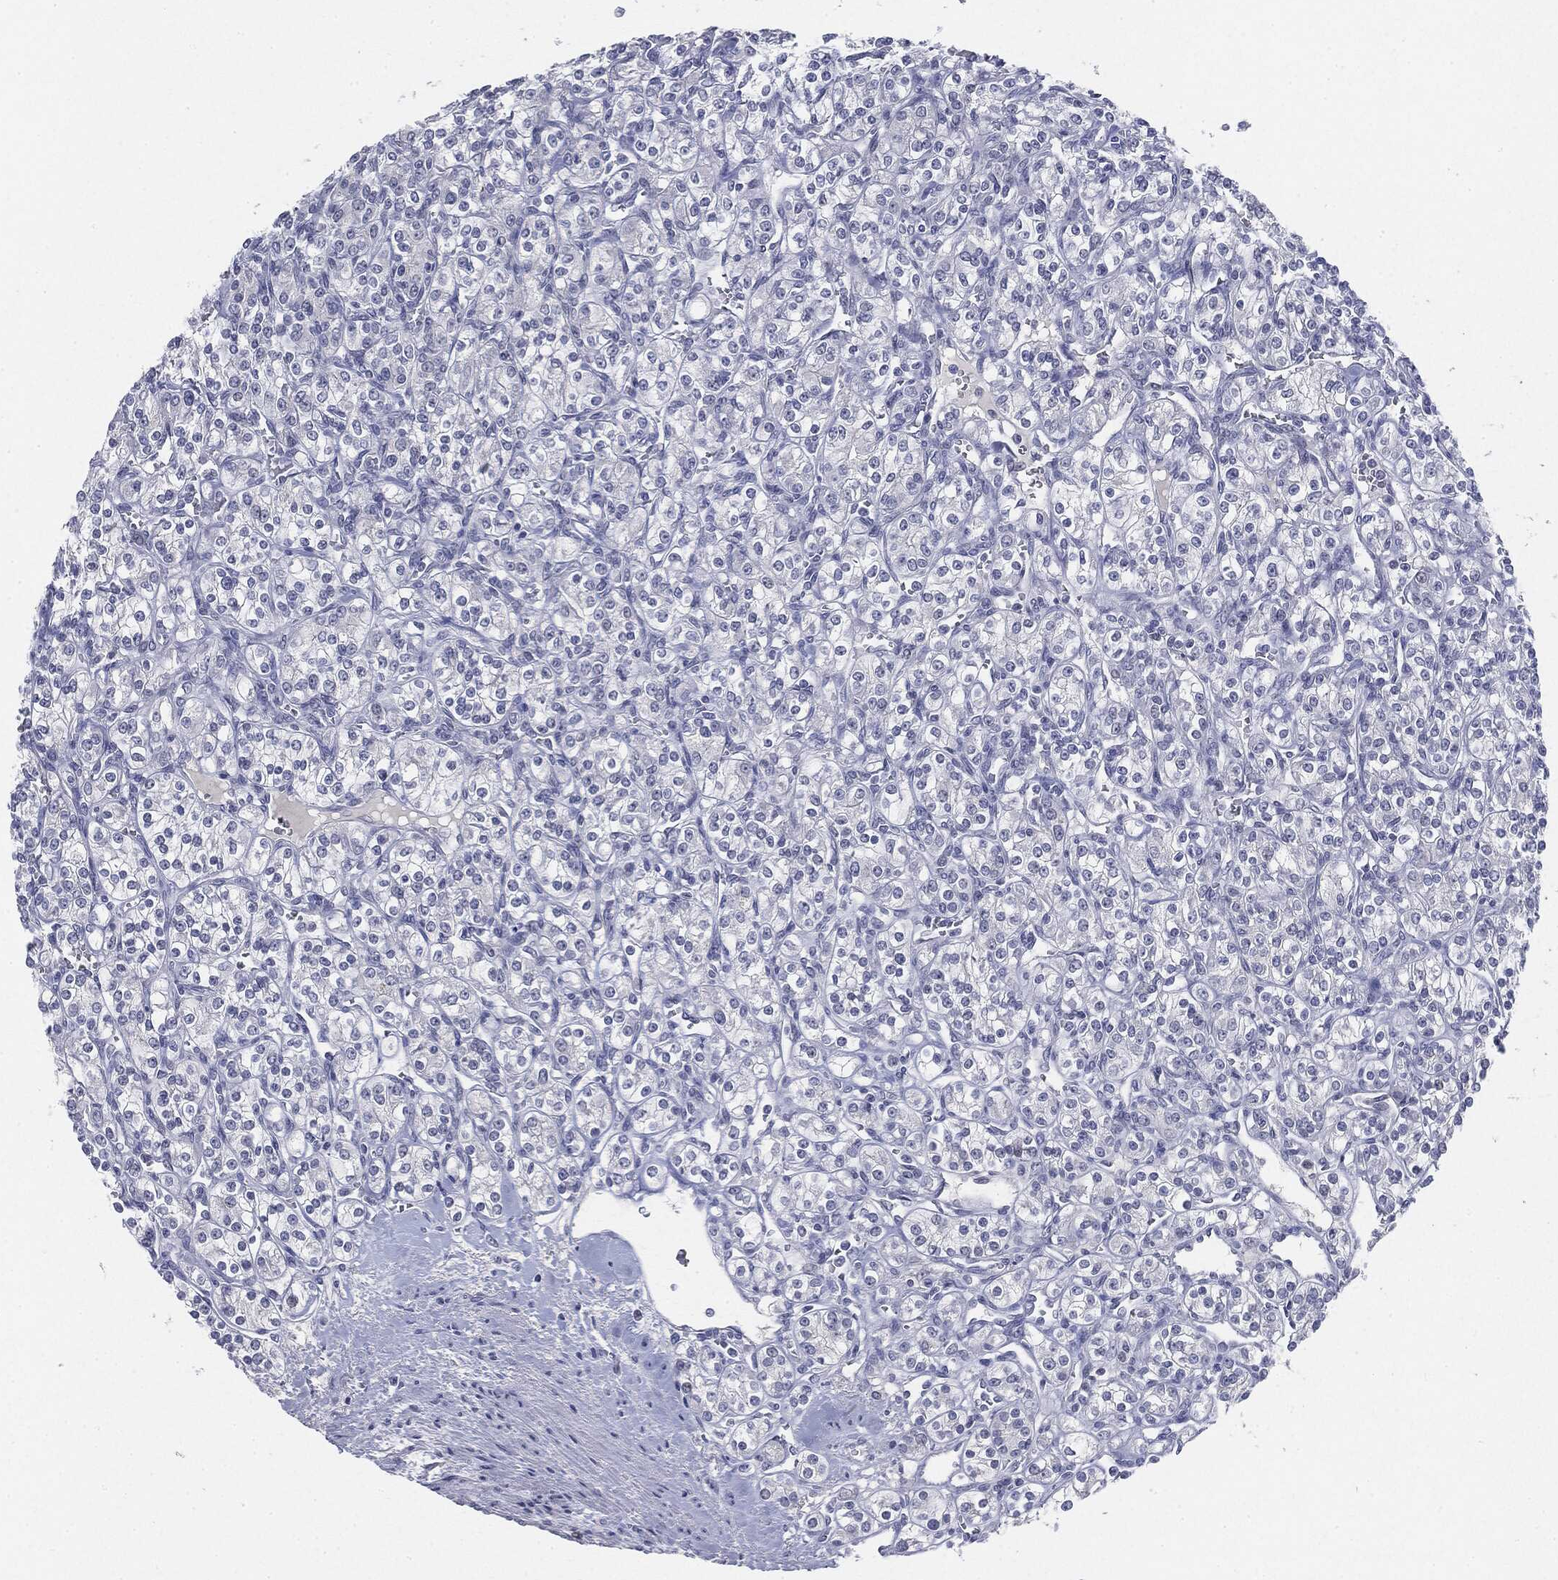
{"staining": {"intensity": "negative", "quantity": "none", "location": "none"}, "tissue": "renal cancer", "cell_type": "Tumor cells", "image_type": "cancer", "snomed": [{"axis": "morphology", "description": "Adenocarcinoma, NOS"}, {"axis": "topography", "description": "Kidney"}], "caption": "This micrograph is of renal cancer (adenocarcinoma) stained with immunohistochemistry (IHC) to label a protein in brown with the nuclei are counter-stained blue. There is no expression in tumor cells.", "gene": "CGB1", "patient": {"sex": "male", "age": 77}}